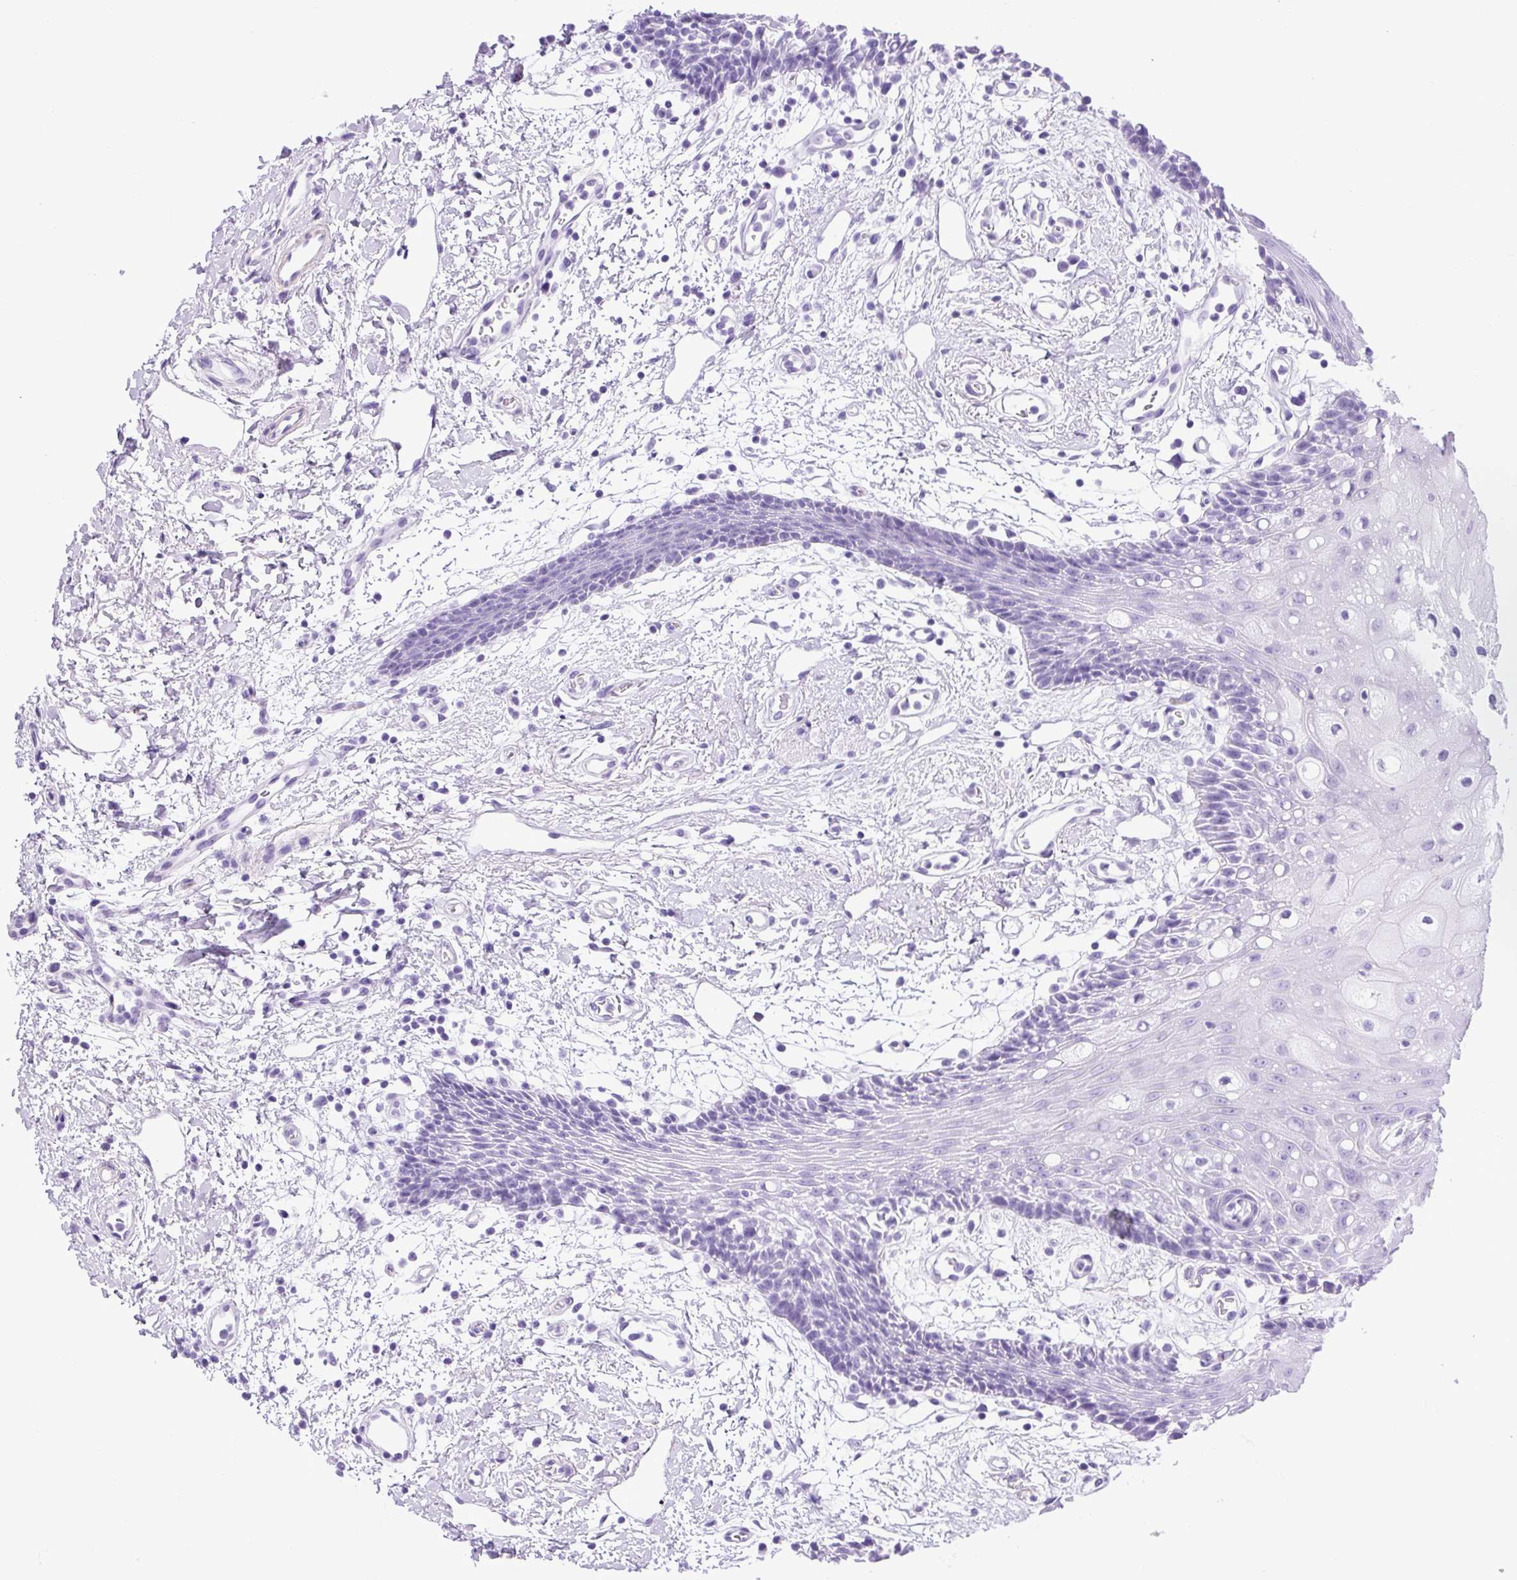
{"staining": {"intensity": "negative", "quantity": "none", "location": "none"}, "tissue": "oral mucosa", "cell_type": "Squamous epithelial cells", "image_type": "normal", "snomed": [{"axis": "morphology", "description": "Normal tissue, NOS"}, {"axis": "topography", "description": "Oral tissue"}], "caption": "High power microscopy photomicrograph of an IHC micrograph of normal oral mucosa, revealing no significant staining in squamous epithelial cells. Brightfield microscopy of immunohistochemistry stained with DAB (3,3'-diaminobenzidine) (brown) and hematoxylin (blue), captured at high magnification.", "gene": "VWA7", "patient": {"sex": "female", "age": 59}}